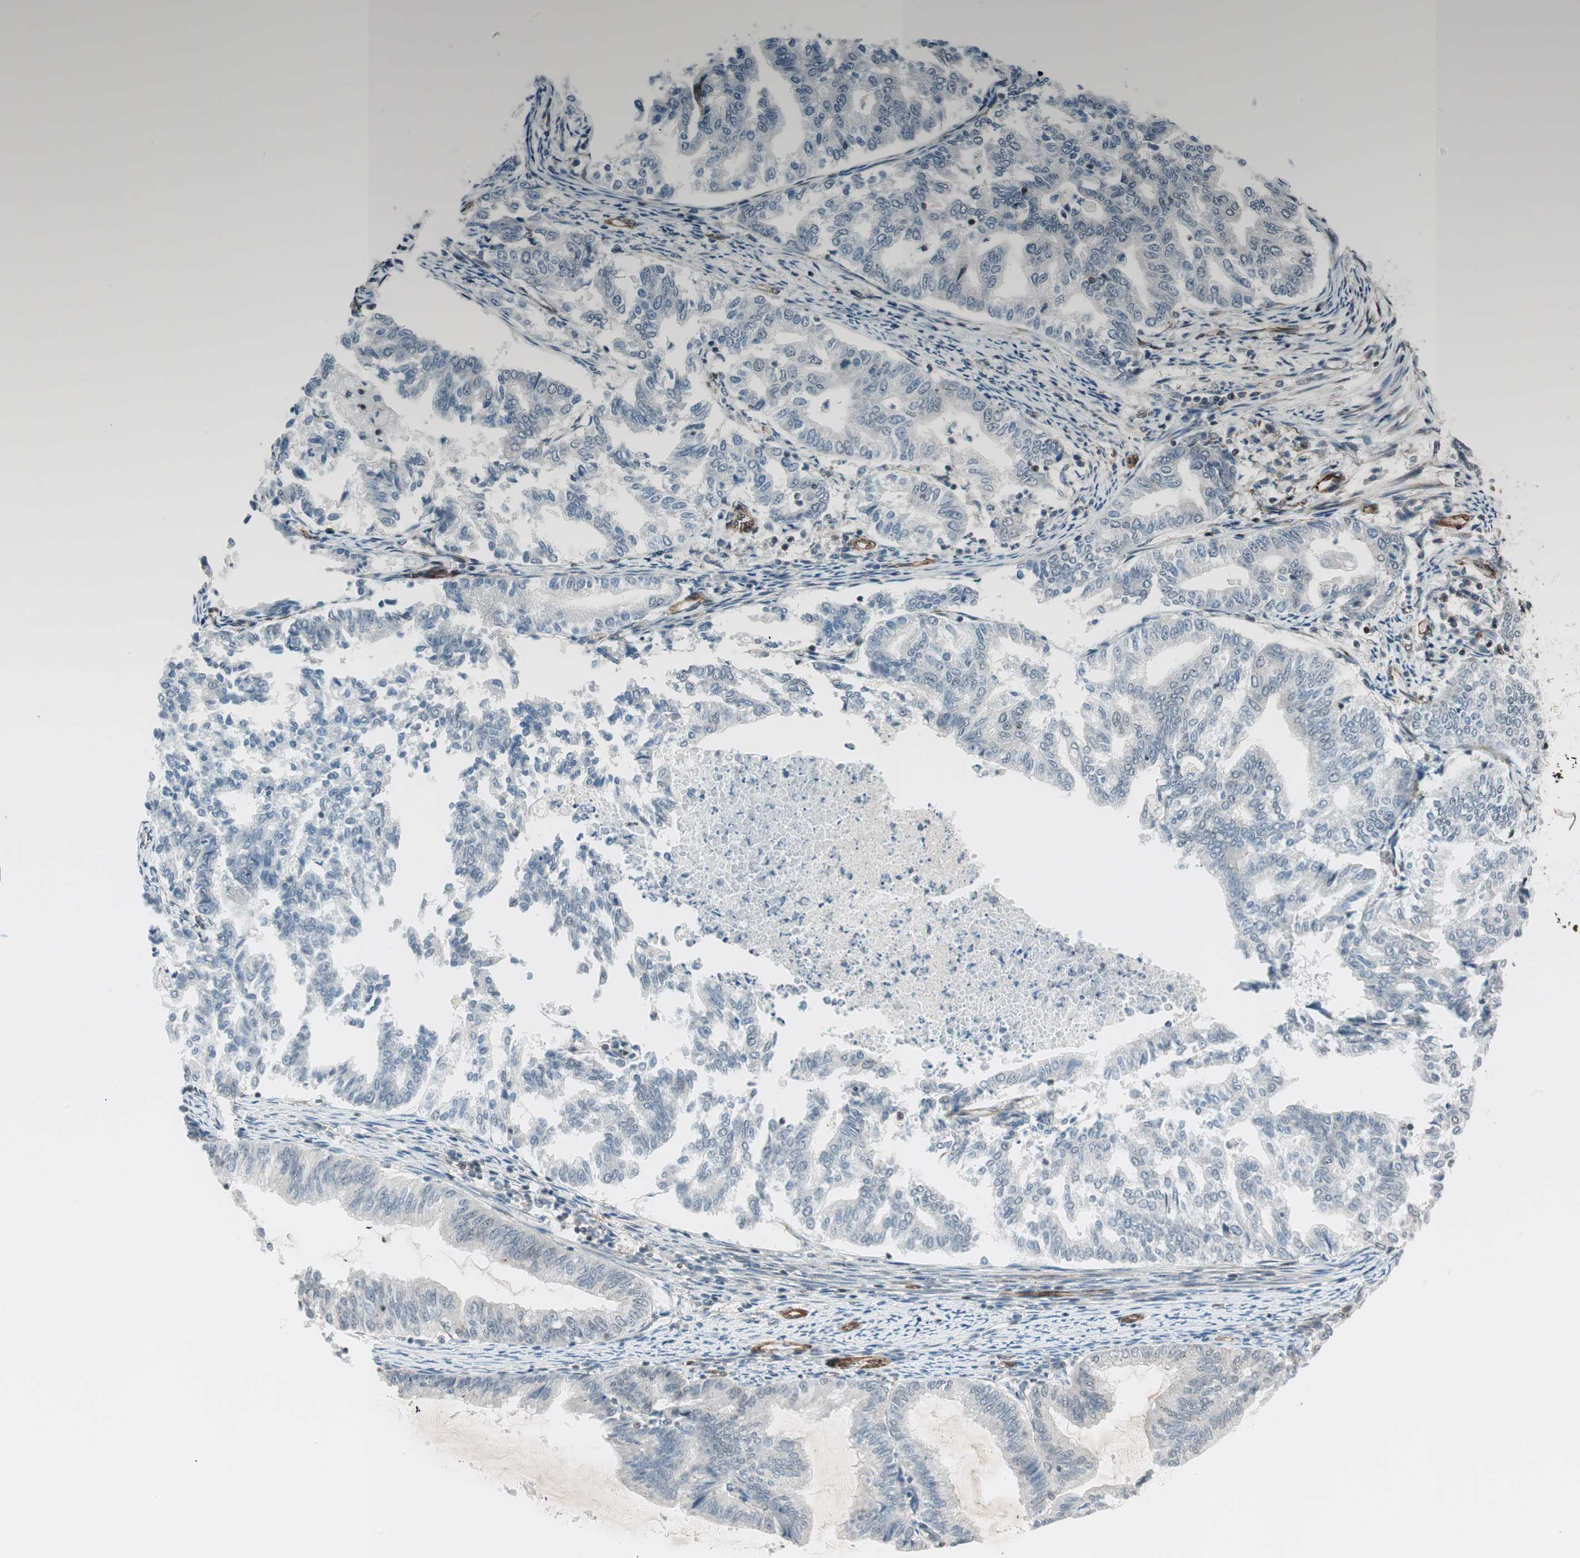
{"staining": {"intensity": "negative", "quantity": "none", "location": "none"}, "tissue": "endometrial cancer", "cell_type": "Tumor cells", "image_type": "cancer", "snomed": [{"axis": "morphology", "description": "Adenocarcinoma, NOS"}, {"axis": "topography", "description": "Endometrium"}], "caption": "IHC photomicrograph of human endometrial cancer (adenocarcinoma) stained for a protein (brown), which shows no staining in tumor cells.", "gene": "CDK19", "patient": {"sex": "female", "age": 79}}